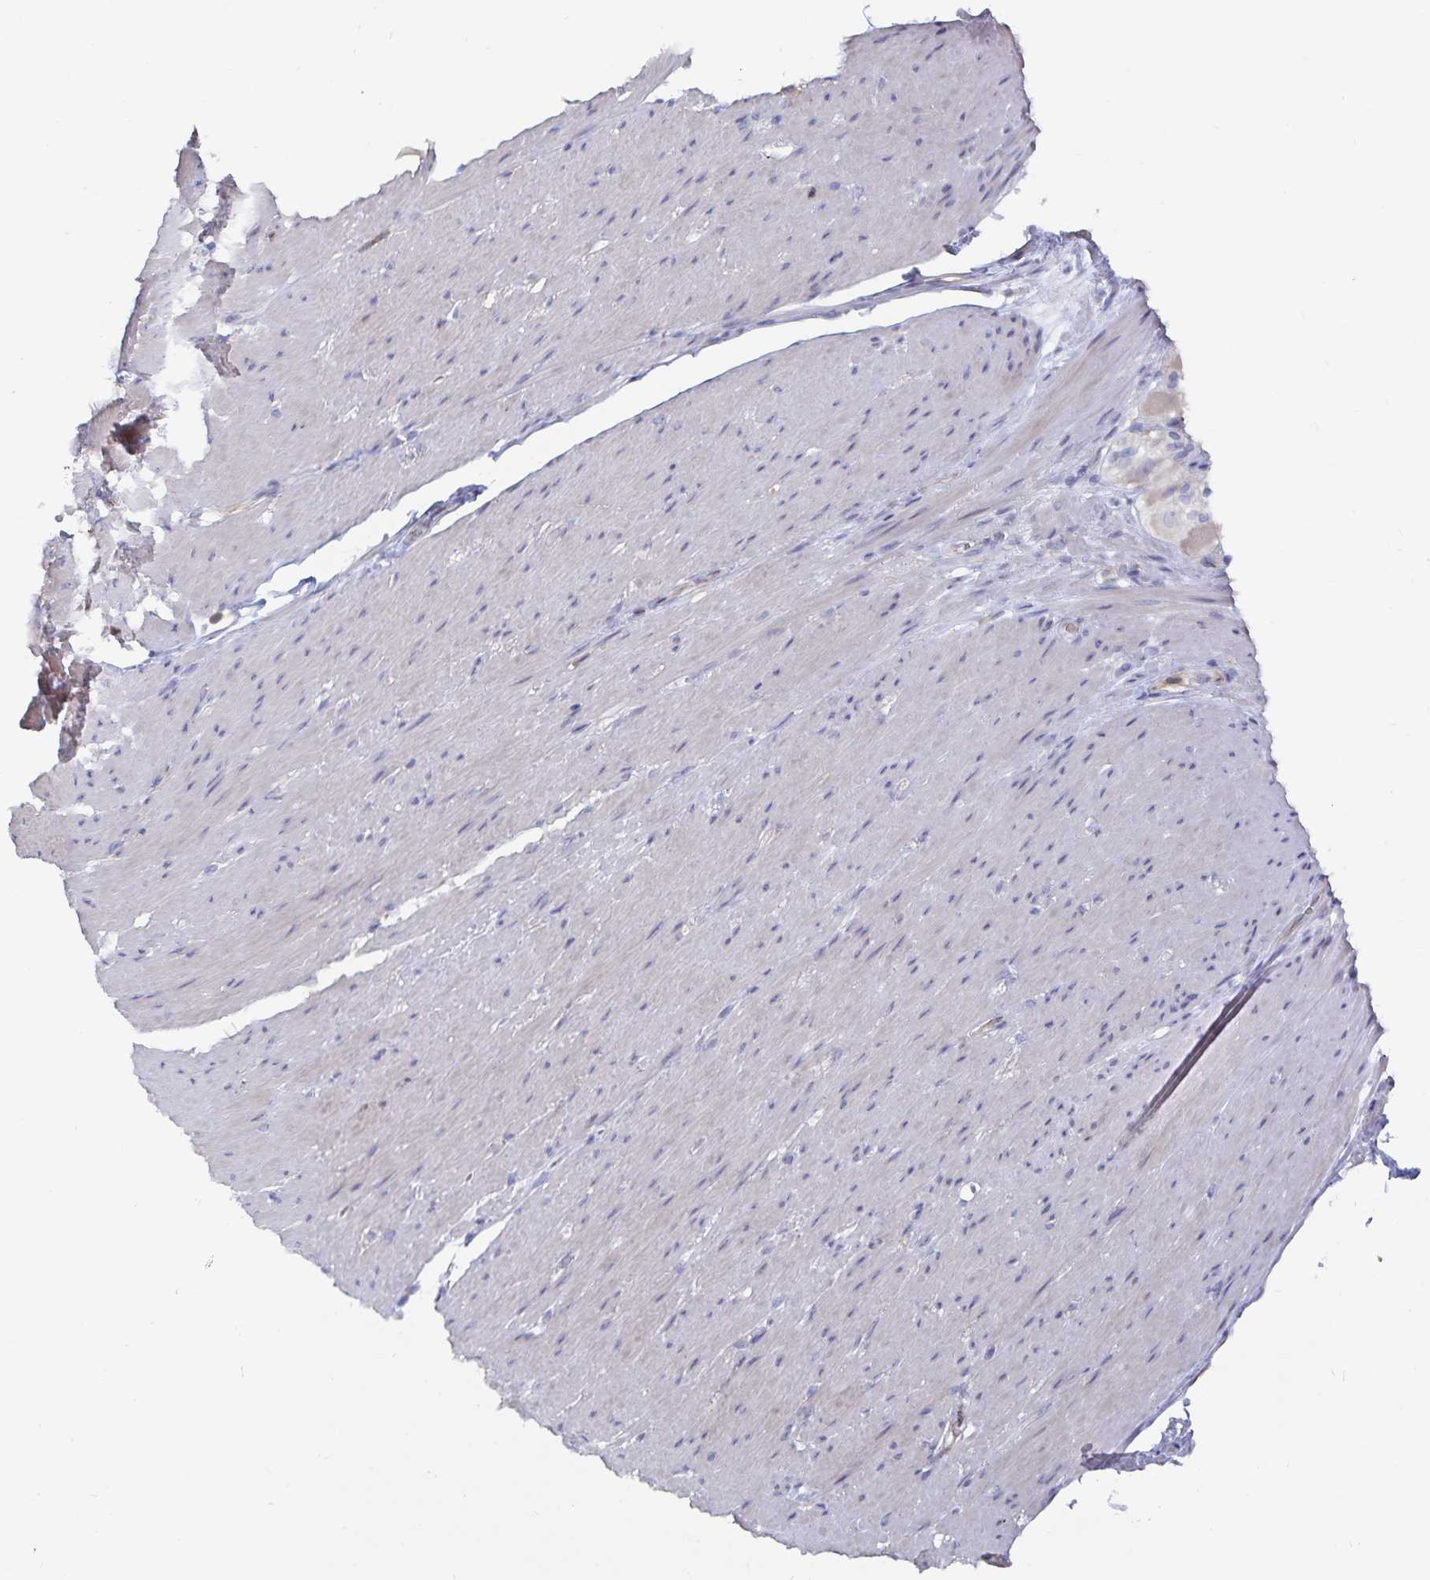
{"staining": {"intensity": "negative", "quantity": "none", "location": "none"}, "tissue": "smooth muscle", "cell_type": "Smooth muscle cells", "image_type": "normal", "snomed": [{"axis": "morphology", "description": "Normal tissue, NOS"}, {"axis": "topography", "description": "Smooth muscle"}, {"axis": "topography", "description": "Rectum"}], "caption": "Immunohistochemistry histopathology image of unremarkable smooth muscle: smooth muscle stained with DAB (3,3'-diaminobenzidine) displays no significant protein positivity in smooth muscle cells. (DAB (3,3'-diaminobenzidine) immunohistochemistry, high magnification).", "gene": "PIK3CD", "patient": {"sex": "male", "age": 53}}